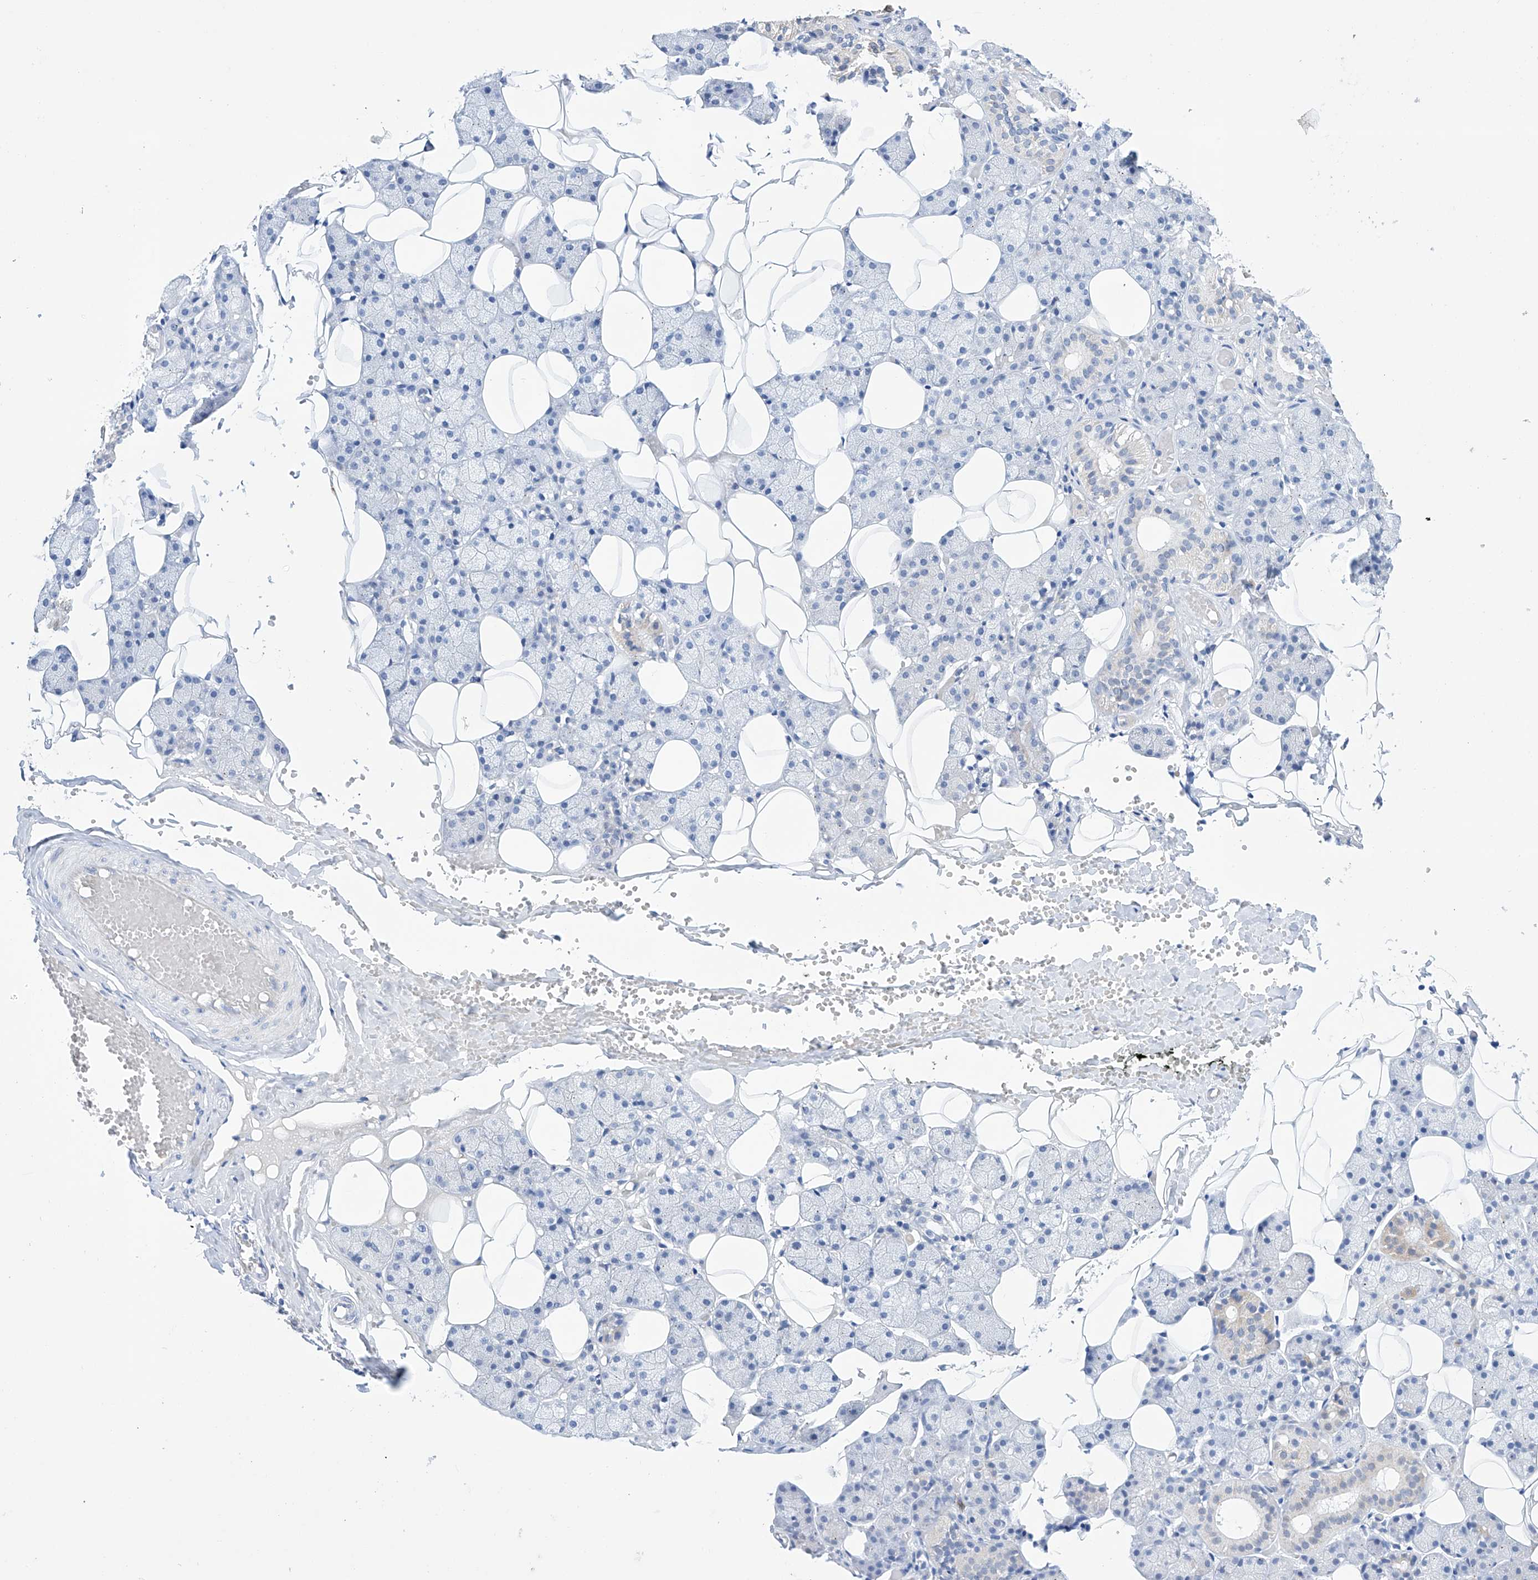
{"staining": {"intensity": "negative", "quantity": "none", "location": "none"}, "tissue": "salivary gland", "cell_type": "Glandular cells", "image_type": "normal", "snomed": [{"axis": "morphology", "description": "Normal tissue, NOS"}, {"axis": "topography", "description": "Salivary gland"}], "caption": "DAB (3,3'-diaminobenzidine) immunohistochemical staining of unremarkable salivary gland displays no significant expression in glandular cells. (DAB immunohistochemistry visualized using brightfield microscopy, high magnification).", "gene": "ETV7", "patient": {"sex": "female", "age": 33}}